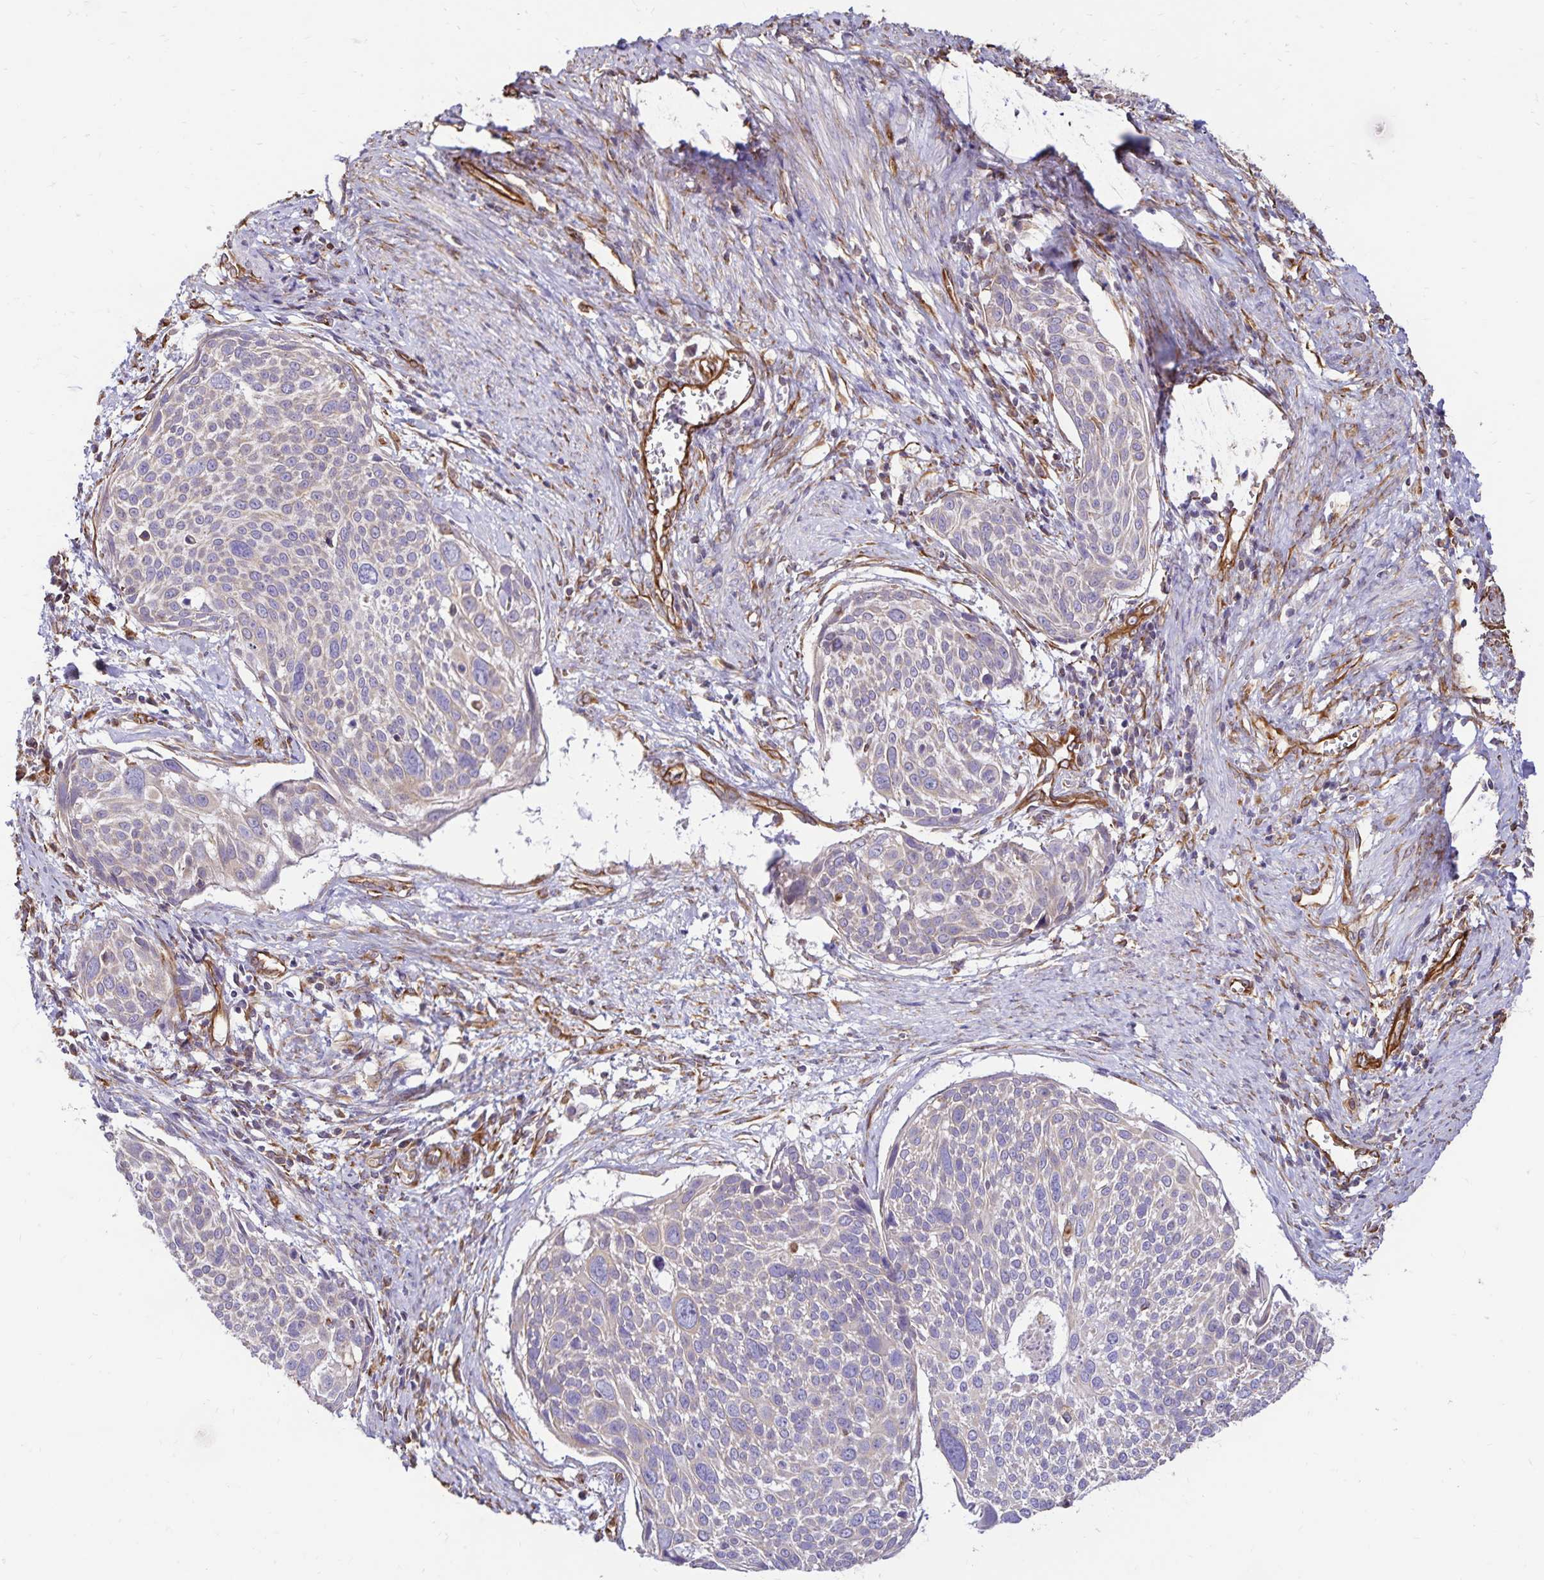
{"staining": {"intensity": "weak", "quantity": "<25%", "location": "cytoplasmic/membranous"}, "tissue": "cervical cancer", "cell_type": "Tumor cells", "image_type": "cancer", "snomed": [{"axis": "morphology", "description": "Squamous cell carcinoma, NOS"}, {"axis": "topography", "description": "Cervix"}], "caption": "Immunohistochemistry (IHC) of human cervical cancer (squamous cell carcinoma) shows no staining in tumor cells.", "gene": "TRPV6", "patient": {"sex": "female", "age": 39}}